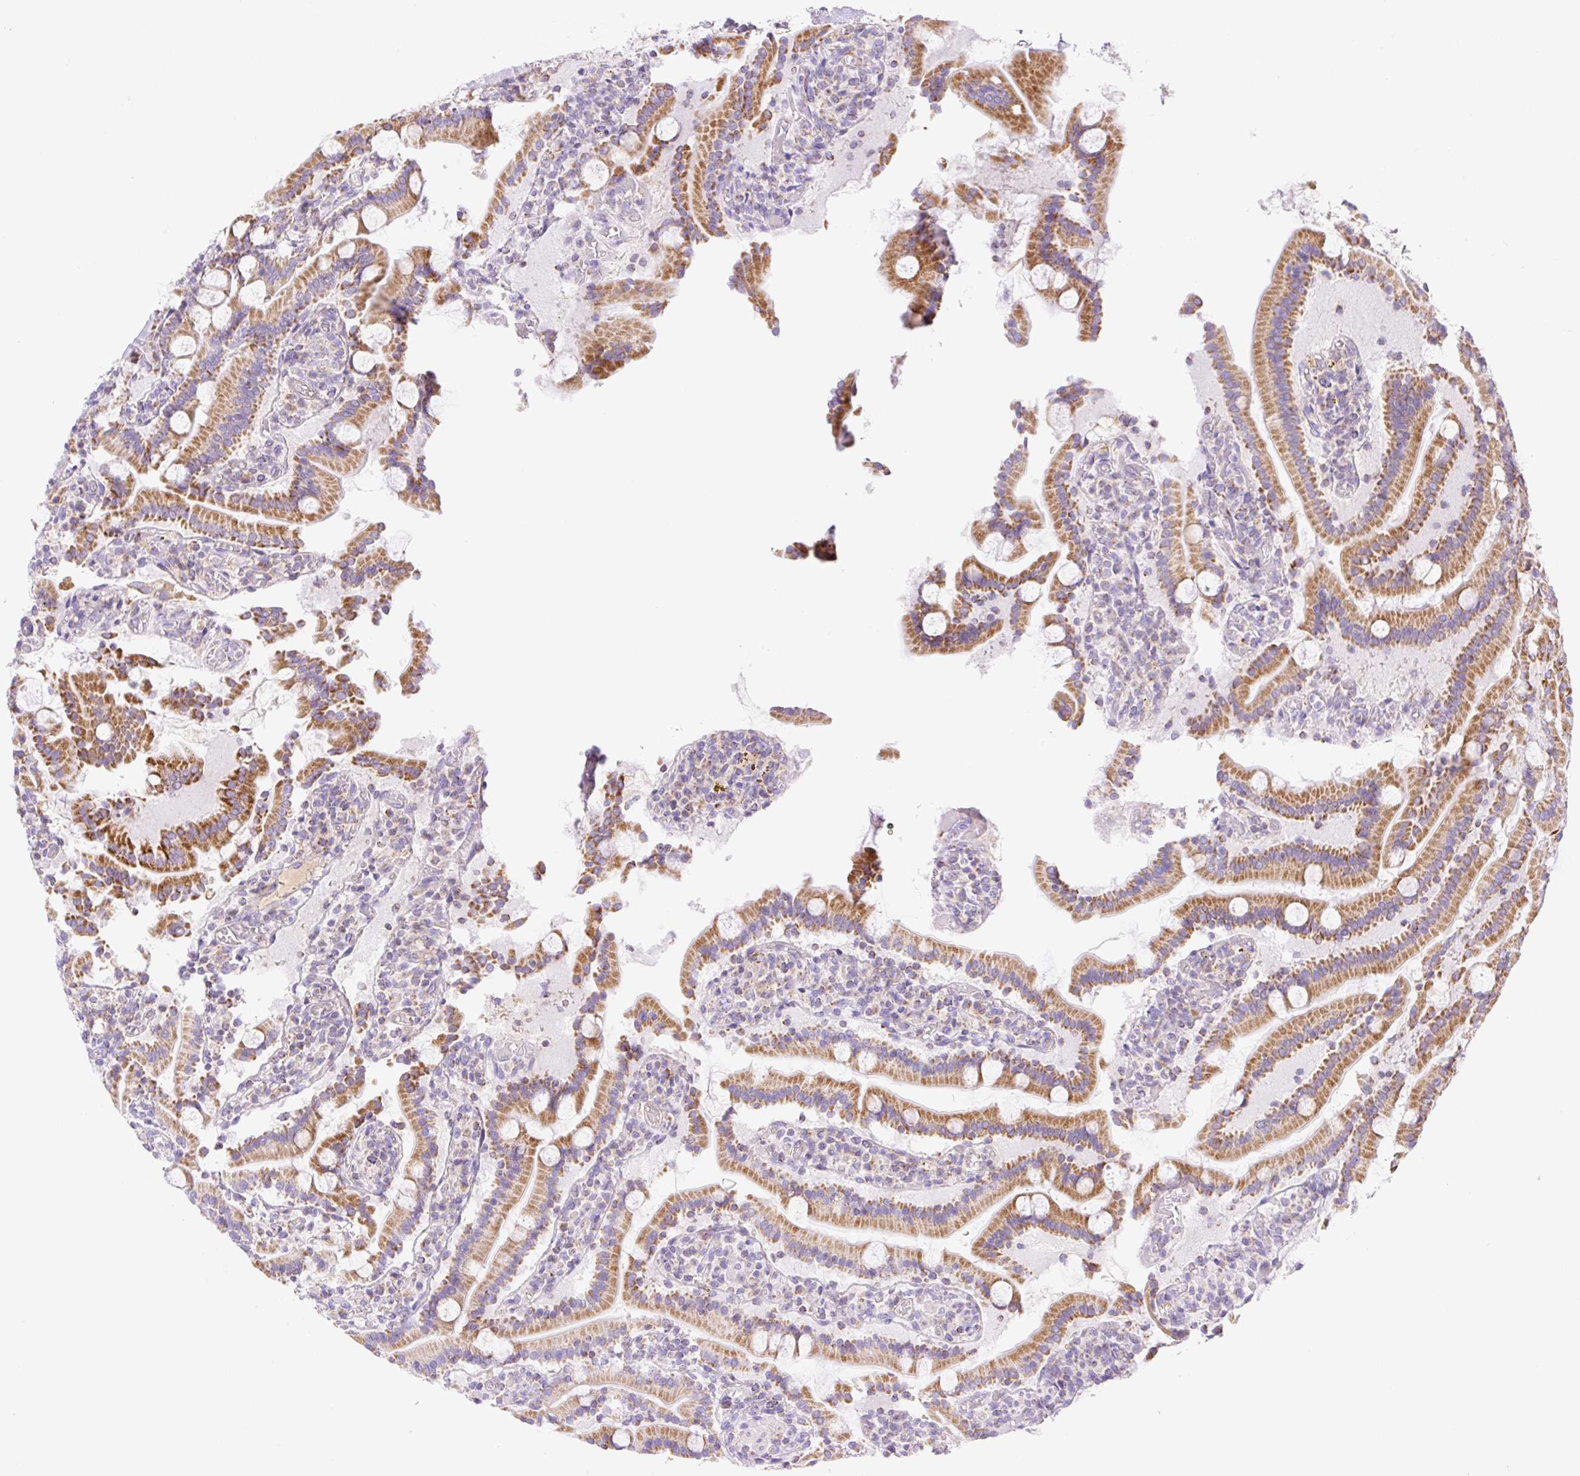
{"staining": {"intensity": "moderate", "quantity": ">75%", "location": "cytoplasmic/membranous"}, "tissue": "duodenum", "cell_type": "Glandular cells", "image_type": "normal", "snomed": [{"axis": "morphology", "description": "Normal tissue, NOS"}, {"axis": "topography", "description": "Duodenum"}], "caption": "The image demonstrates a brown stain indicating the presence of a protein in the cytoplasmic/membranous of glandular cells in duodenum. The protein is stained brown, and the nuclei are stained in blue (DAB IHC with brightfield microscopy, high magnification).", "gene": "ETNK2", "patient": {"sex": "male", "age": 55}}